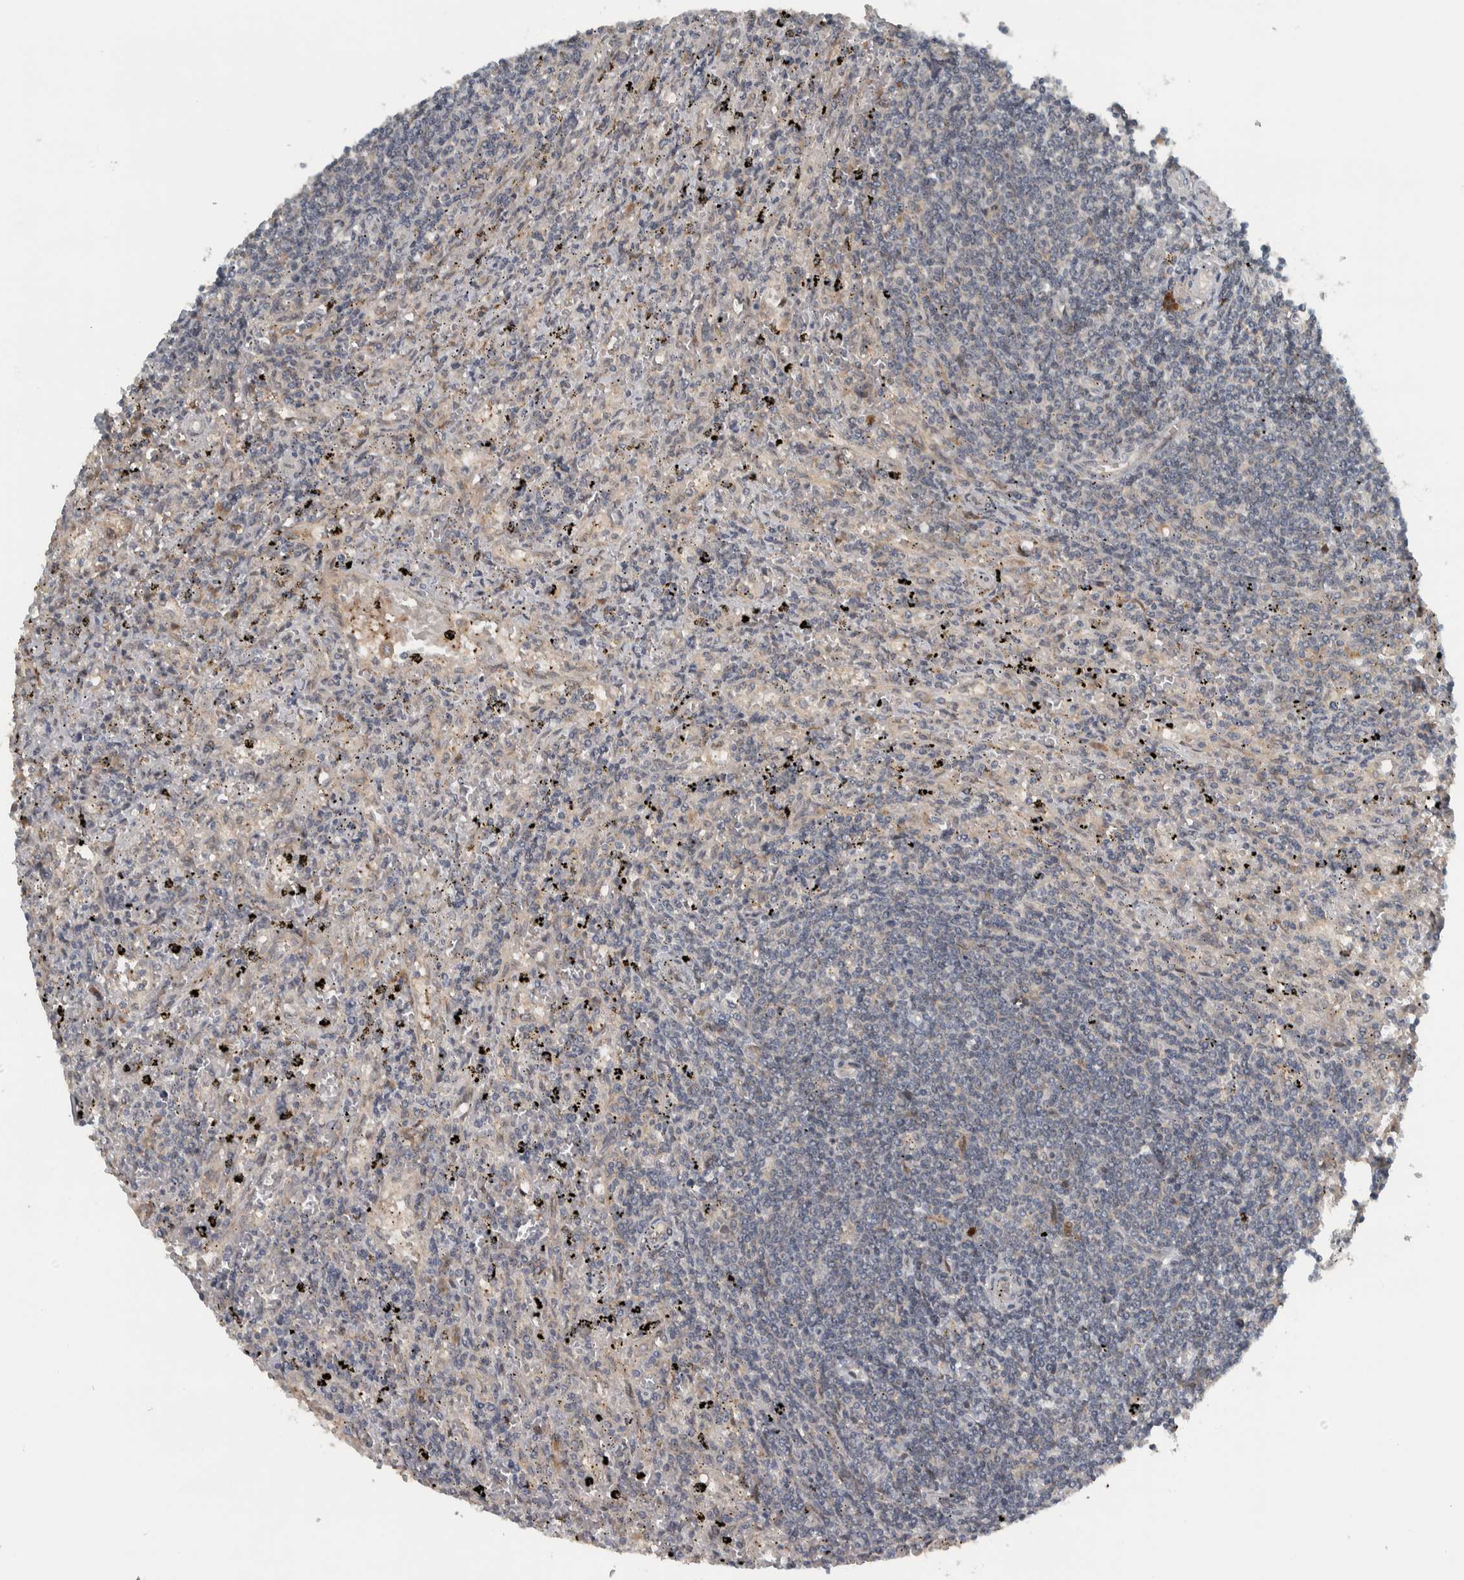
{"staining": {"intensity": "negative", "quantity": "none", "location": "none"}, "tissue": "lymphoma", "cell_type": "Tumor cells", "image_type": "cancer", "snomed": [{"axis": "morphology", "description": "Malignant lymphoma, non-Hodgkin's type, Low grade"}, {"axis": "topography", "description": "Spleen"}], "caption": "There is no significant staining in tumor cells of lymphoma.", "gene": "XPO5", "patient": {"sex": "male", "age": 76}}